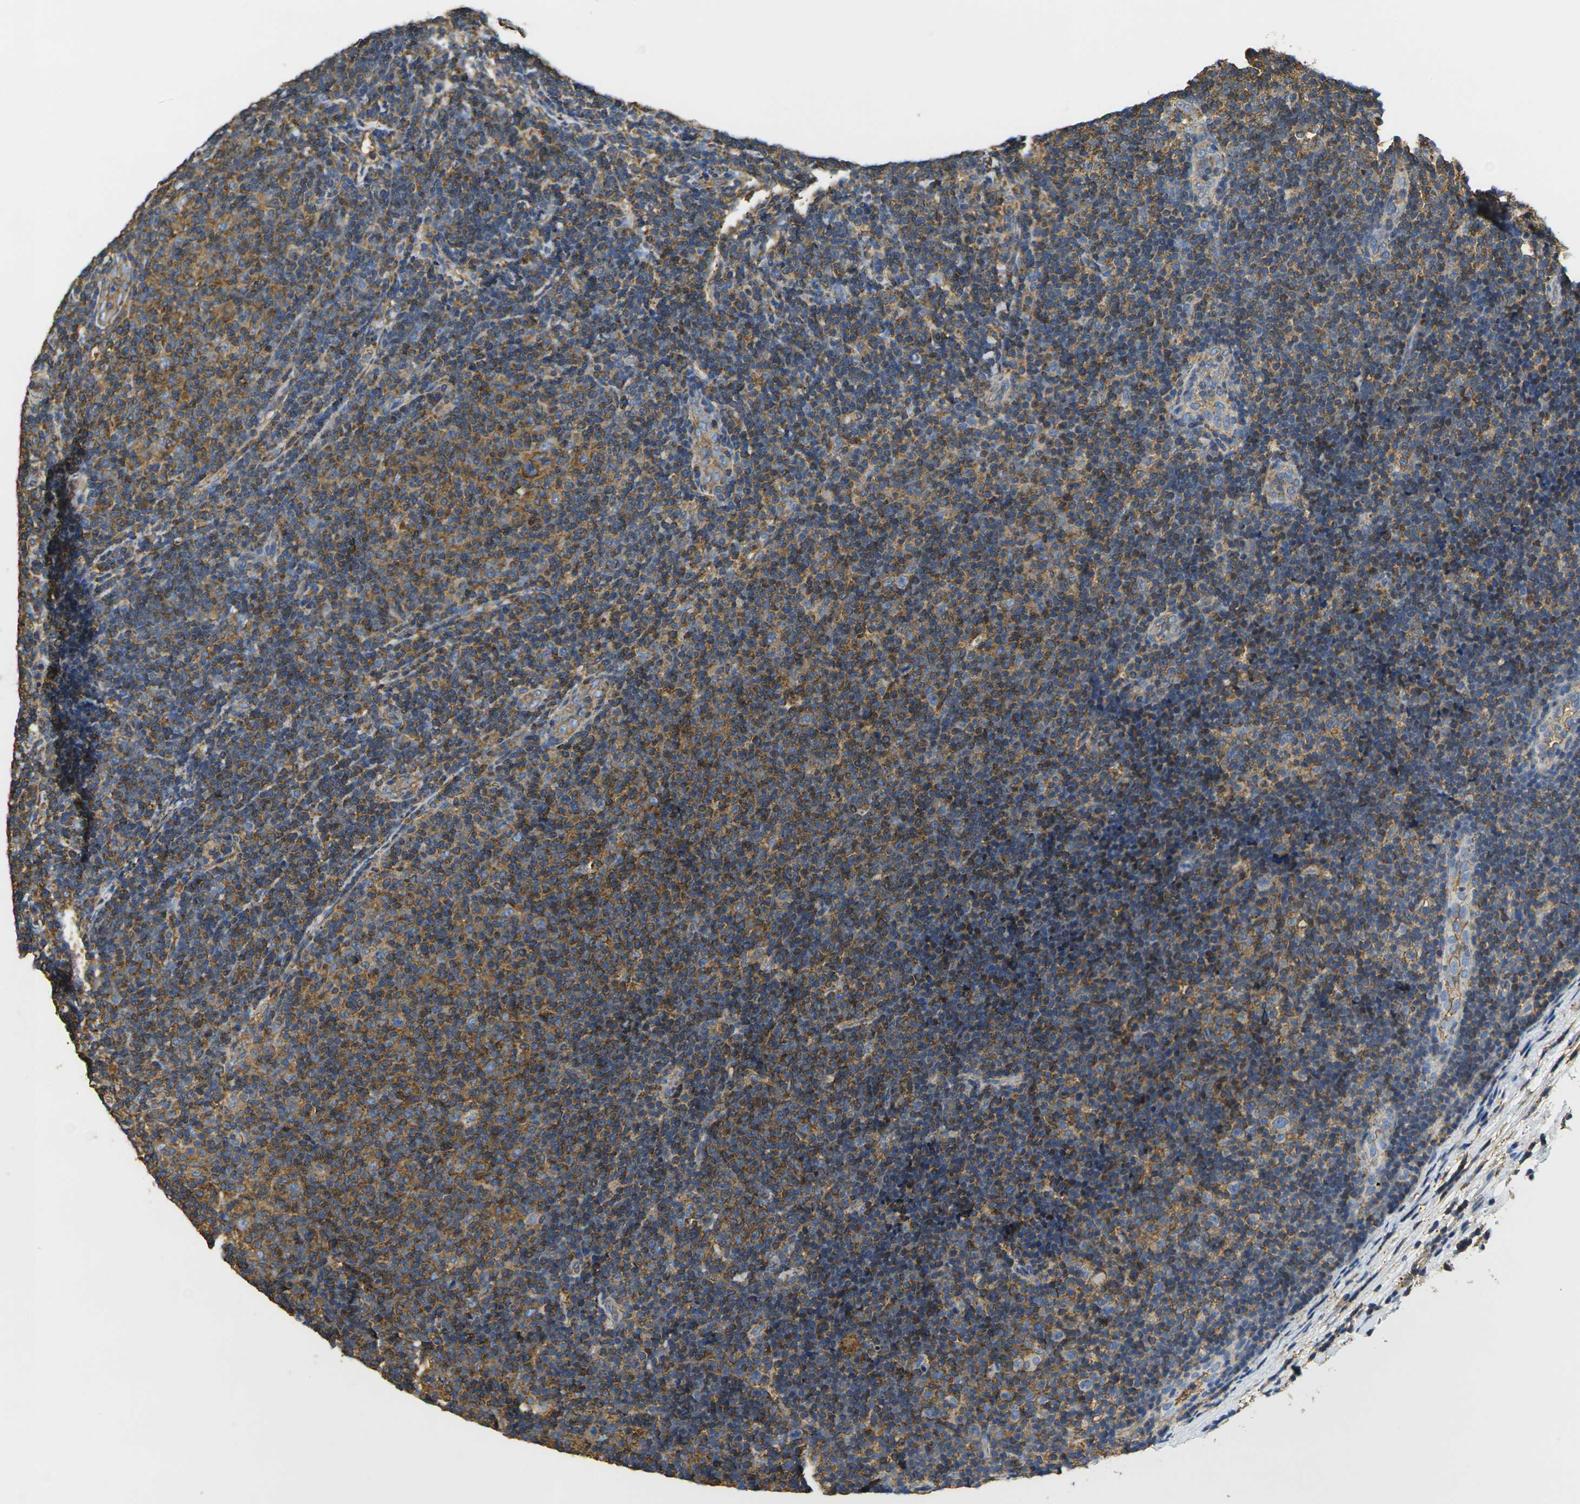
{"staining": {"intensity": "moderate", "quantity": ">75%", "location": "cytoplasmic/membranous"}, "tissue": "lymphoma", "cell_type": "Tumor cells", "image_type": "cancer", "snomed": [{"axis": "morphology", "description": "Malignant lymphoma, non-Hodgkin's type, Low grade"}, {"axis": "topography", "description": "Lymph node"}], "caption": "A brown stain highlights moderate cytoplasmic/membranous positivity of a protein in malignant lymphoma, non-Hodgkin's type (low-grade) tumor cells. The staining is performed using DAB (3,3'-diaminobenzidine) brown chromogen to label protein expression. The nuclei are counter-stained blue using hematoxylin.", "gene": "FAM110D", "patient": {"sex": "male", "age": 83}}